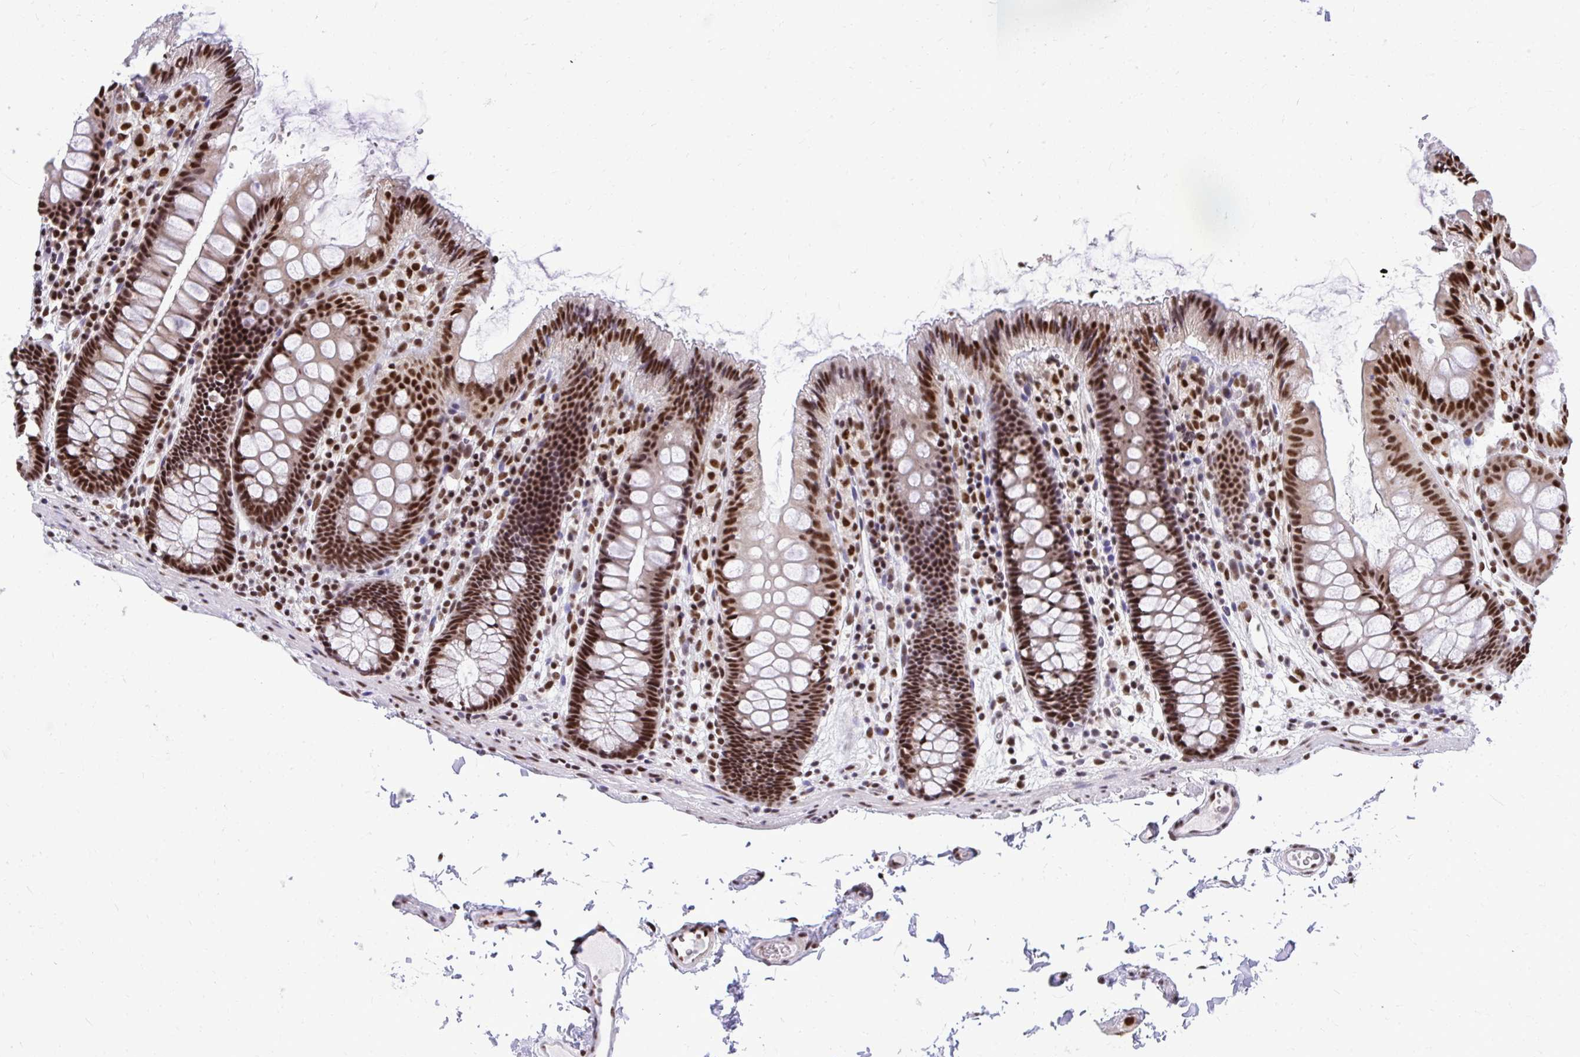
{"staining": {"intensity": "moderate", "quantity": "25%-75%", "location": "nuclear"}, "tissue": "colon", "cell_type": "Endothelial cells", "image_type": "normal", "snomed": [{"axis": "morphology", "description": "Normal tissue, NOS"}, {"axis": "topography", "description": "Colon"}], "caption": "Immunohistochemical staining of normal human colon shows moderate nuclear protein expression in about 25%-75% of endothelial cells. (IHC, brightfield microscopy, high magnification).", "gene": "PRPF19", "patient": {"sex": "male", "age": 84}}